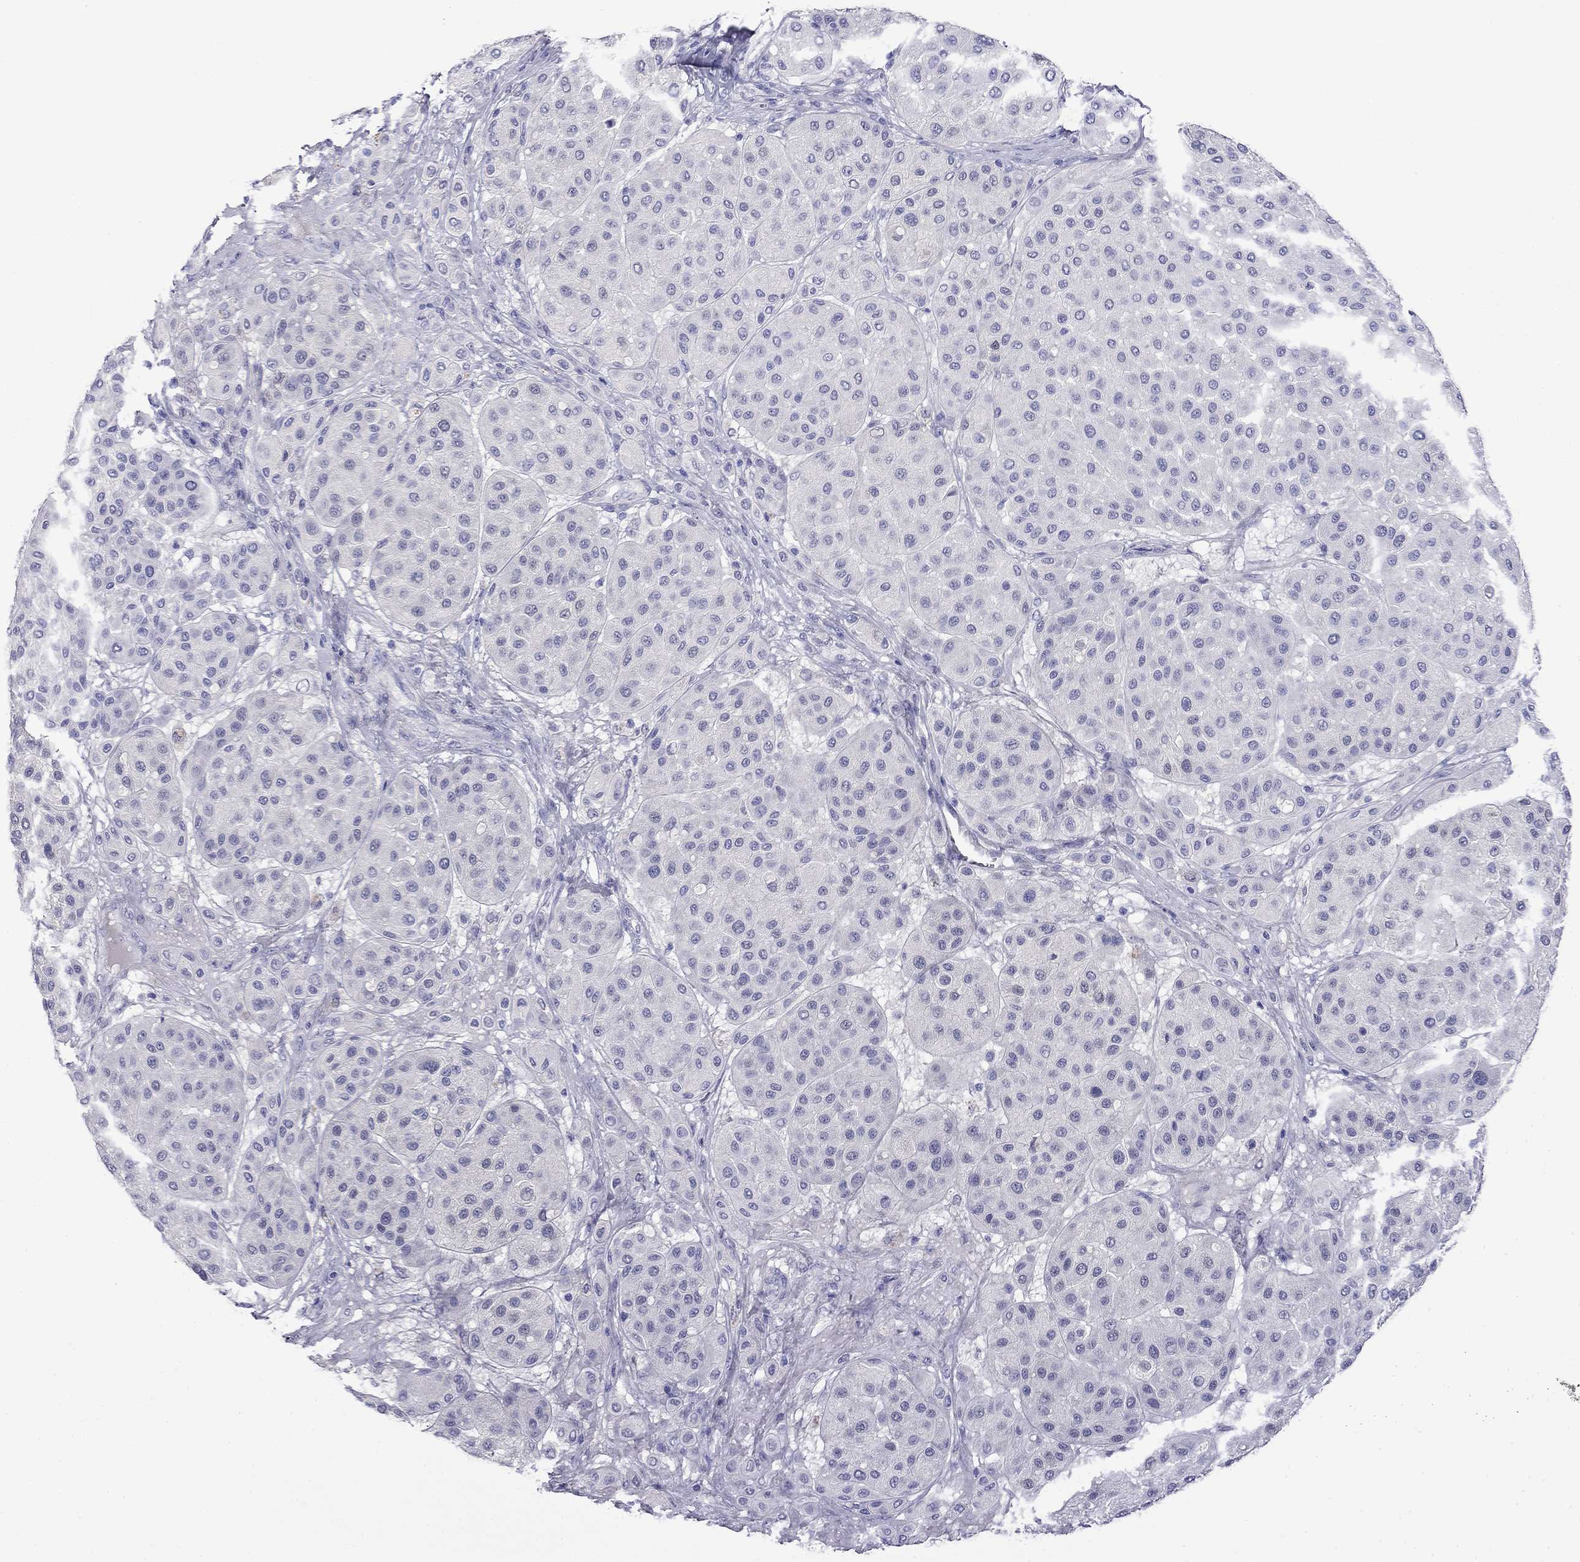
{"staining": {"intensity": "negative", "quantity": "none", "location": "none"}, "tissue": "melanoma", "cell_type": "Tumor cells", "image_type": "cancer", "snomed": [{"axis": "morphology", "description": "Malignant melanoma, Metastatic site"}, {"axis": "topography", "description": "Smooth muscle"}], "caption": "A high-resolution photomicrograph shows IHC staining of melanoma, which displays no significant expression in tumor cells. The staining was performed using DAB (3,3'-diaminobenzidine) to visualize the protein expression in brown, while the nuclei were stained in blue with hematoxylin (Magnification: 20x).", "gene": "MYO15A", "patient": {"sex": "male", "age": 41}}